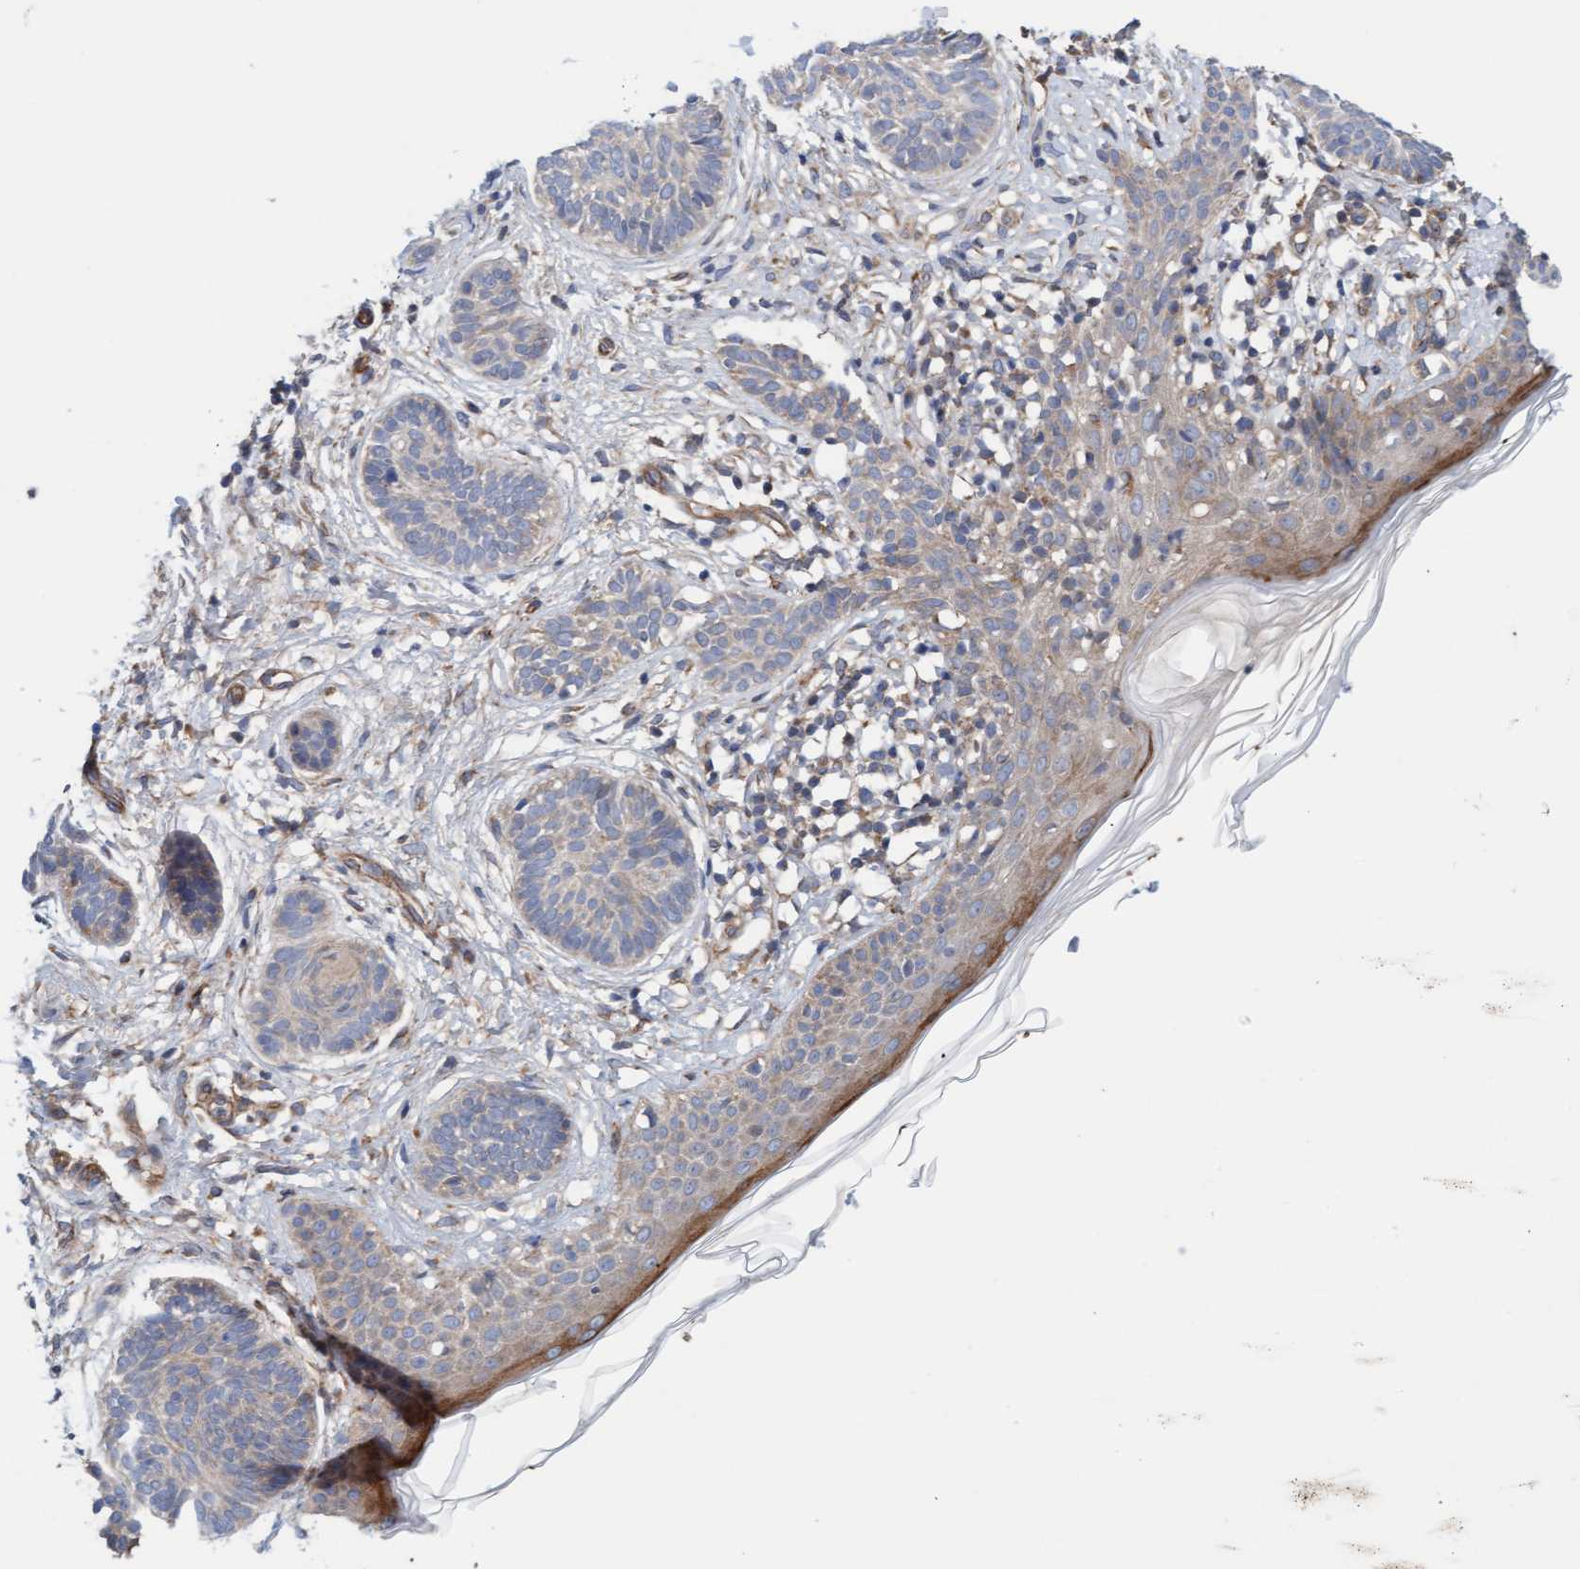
{"staining": {"intensity": "weak", "quantity": "<25%", "location": "cytoplasmic/membranous"}, "tissue": "skin cancer", "cell_type": "Tumor cells", "image_type": "cancer", "snomed": [{"axis": "morphology", "description": "Normal tissue, NOS"}, {"axis": "morphology", "description": "Basal cell carcinoma"}, {"axis": "topography", "description": "Skin"}], "caption": "Skin basal cell carcinoma stained for a protein using immunohistochemistry shows no staining tumor cells.", "gene": "CDK5RAP3", "patient": {"sex": "male", "age": 63}}